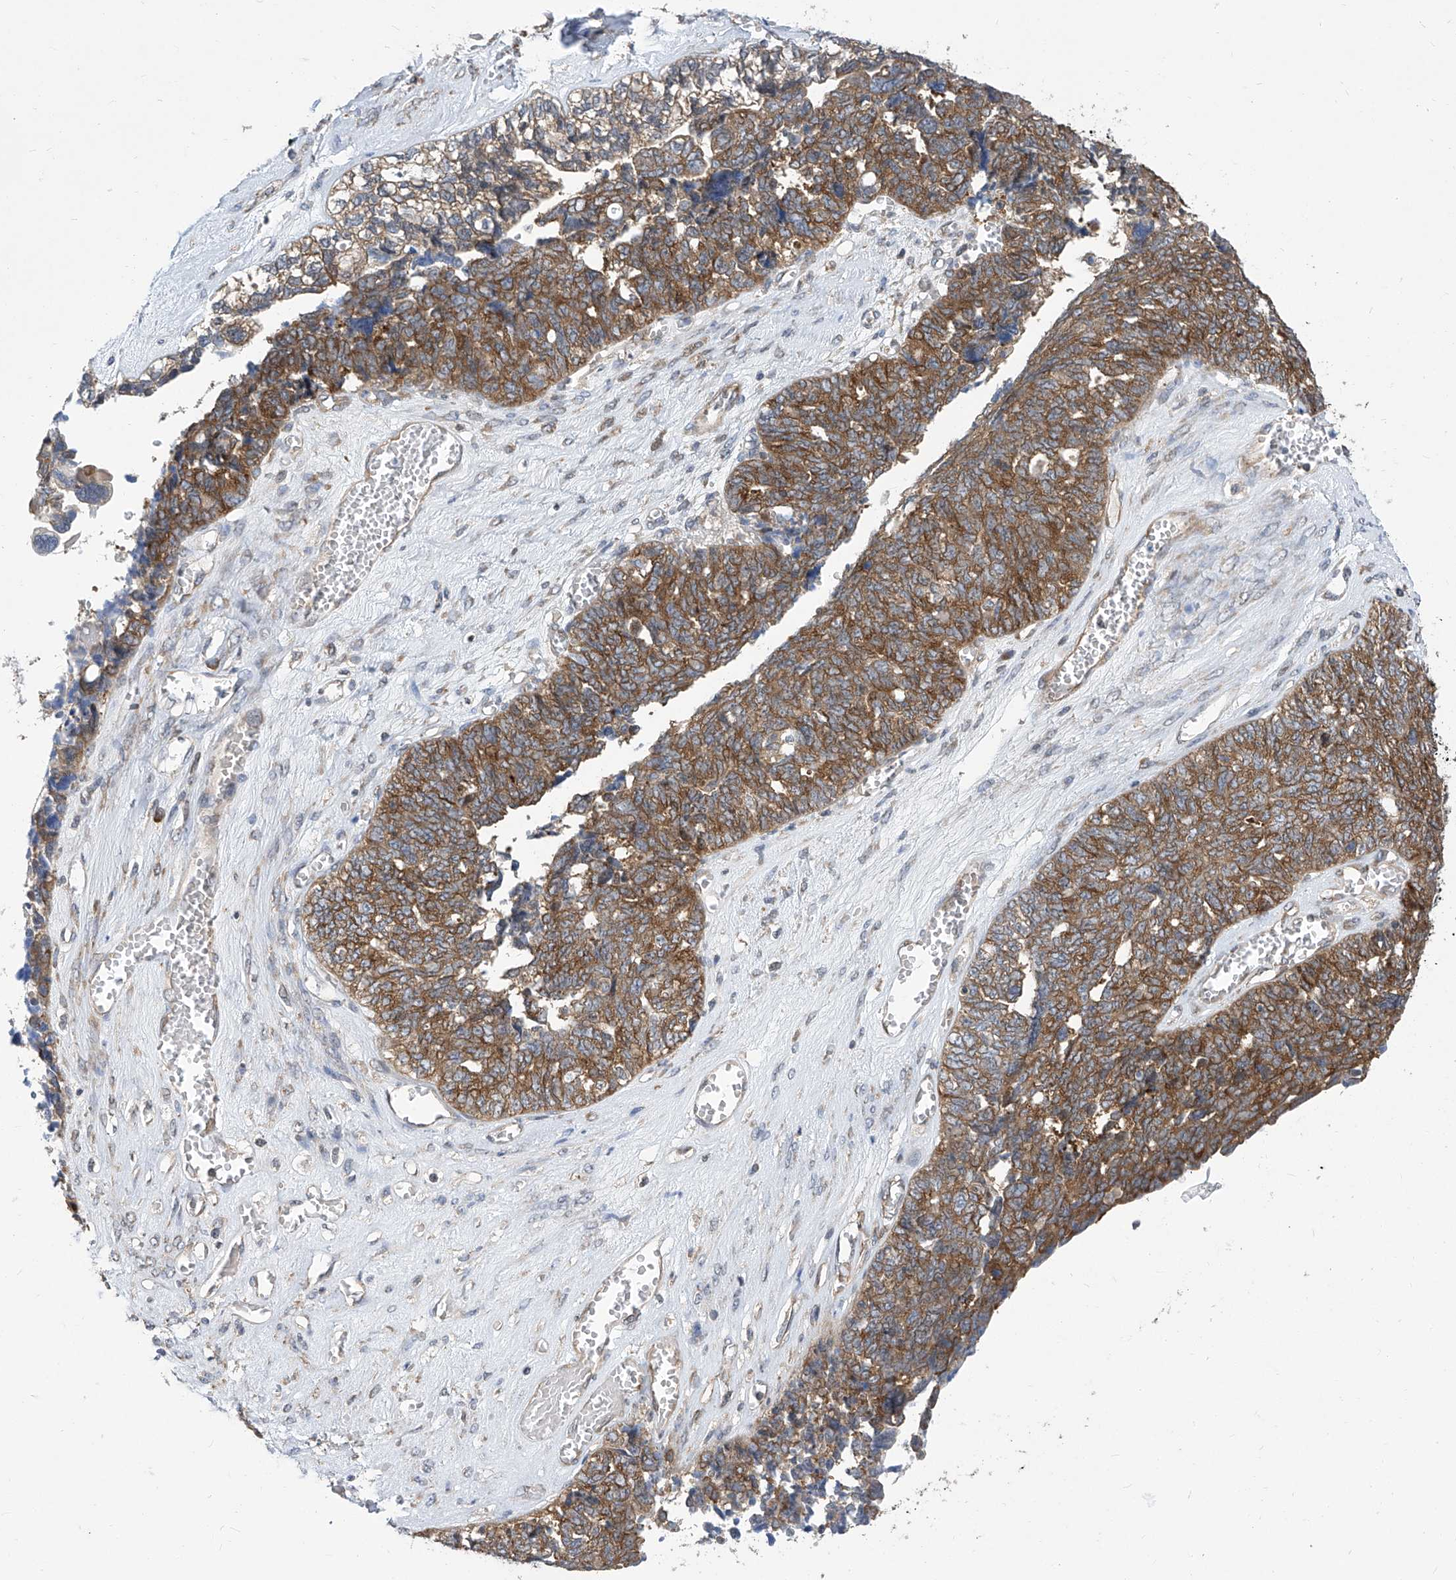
{"staining": {"intensity": "moderate", "quantity": ">75%", "location": "cytoplasmic/membranous"}, "tissue": "ovarian cancer", "cell_type": "Tumor cells", "image_type": "cancer", "snomed": [{"axis": "morphology", "description": "Cystadenocarcinoma, serous, NOS"}, {"axis": "topography", "description": "Ovary"}], "caption": "The histopathology image shows immunohistochemical staining of ovarian cancer (serous cystadenocarcinoma). There is moderate cytoplasmic/membranous staining is identified in approximately >75% of tumor cells.", "gene": "EIF3M", "patient": {"sex": "female", "age": 79}}